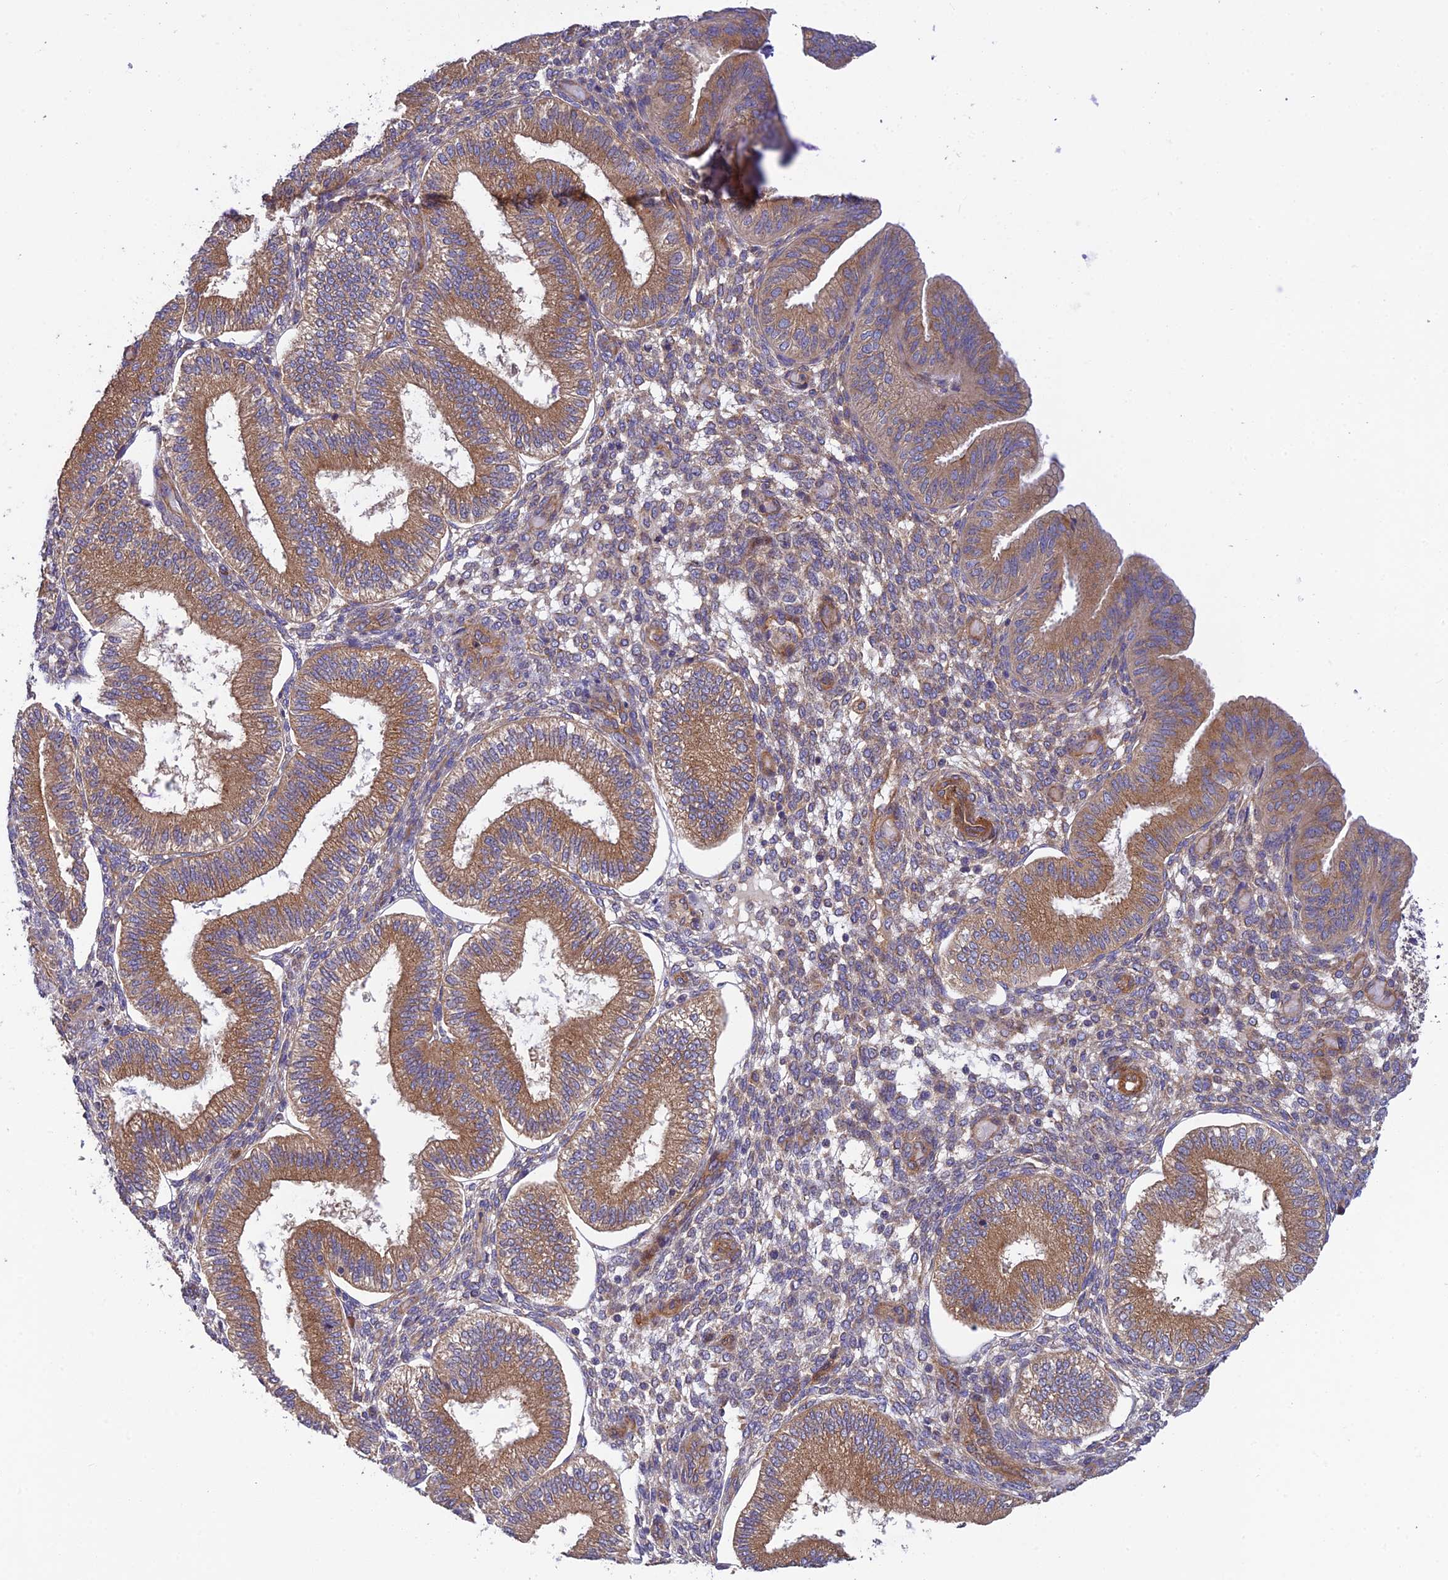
{"staining": {"intensity": "weak", "quantity": "<25%", "location": "cytoplasmic/membranous"}, "tissue": "endometrium", "cell_type": "Cells in endometrial stroma", "image_type": "normal", "snomed": [{"axis": "morphology", "description": "Normal tissue, NOS"}, {"axis": "topography", "description": "Endometrium"}], "caption": "Cells in endometrial stroma are negative for brown protein staining in normal endometrium. (DAB immunohistochemistry (IHC), high magnification).", "gene": "ADAMTS15", "patient": {"sex": "female", "age": 39}}